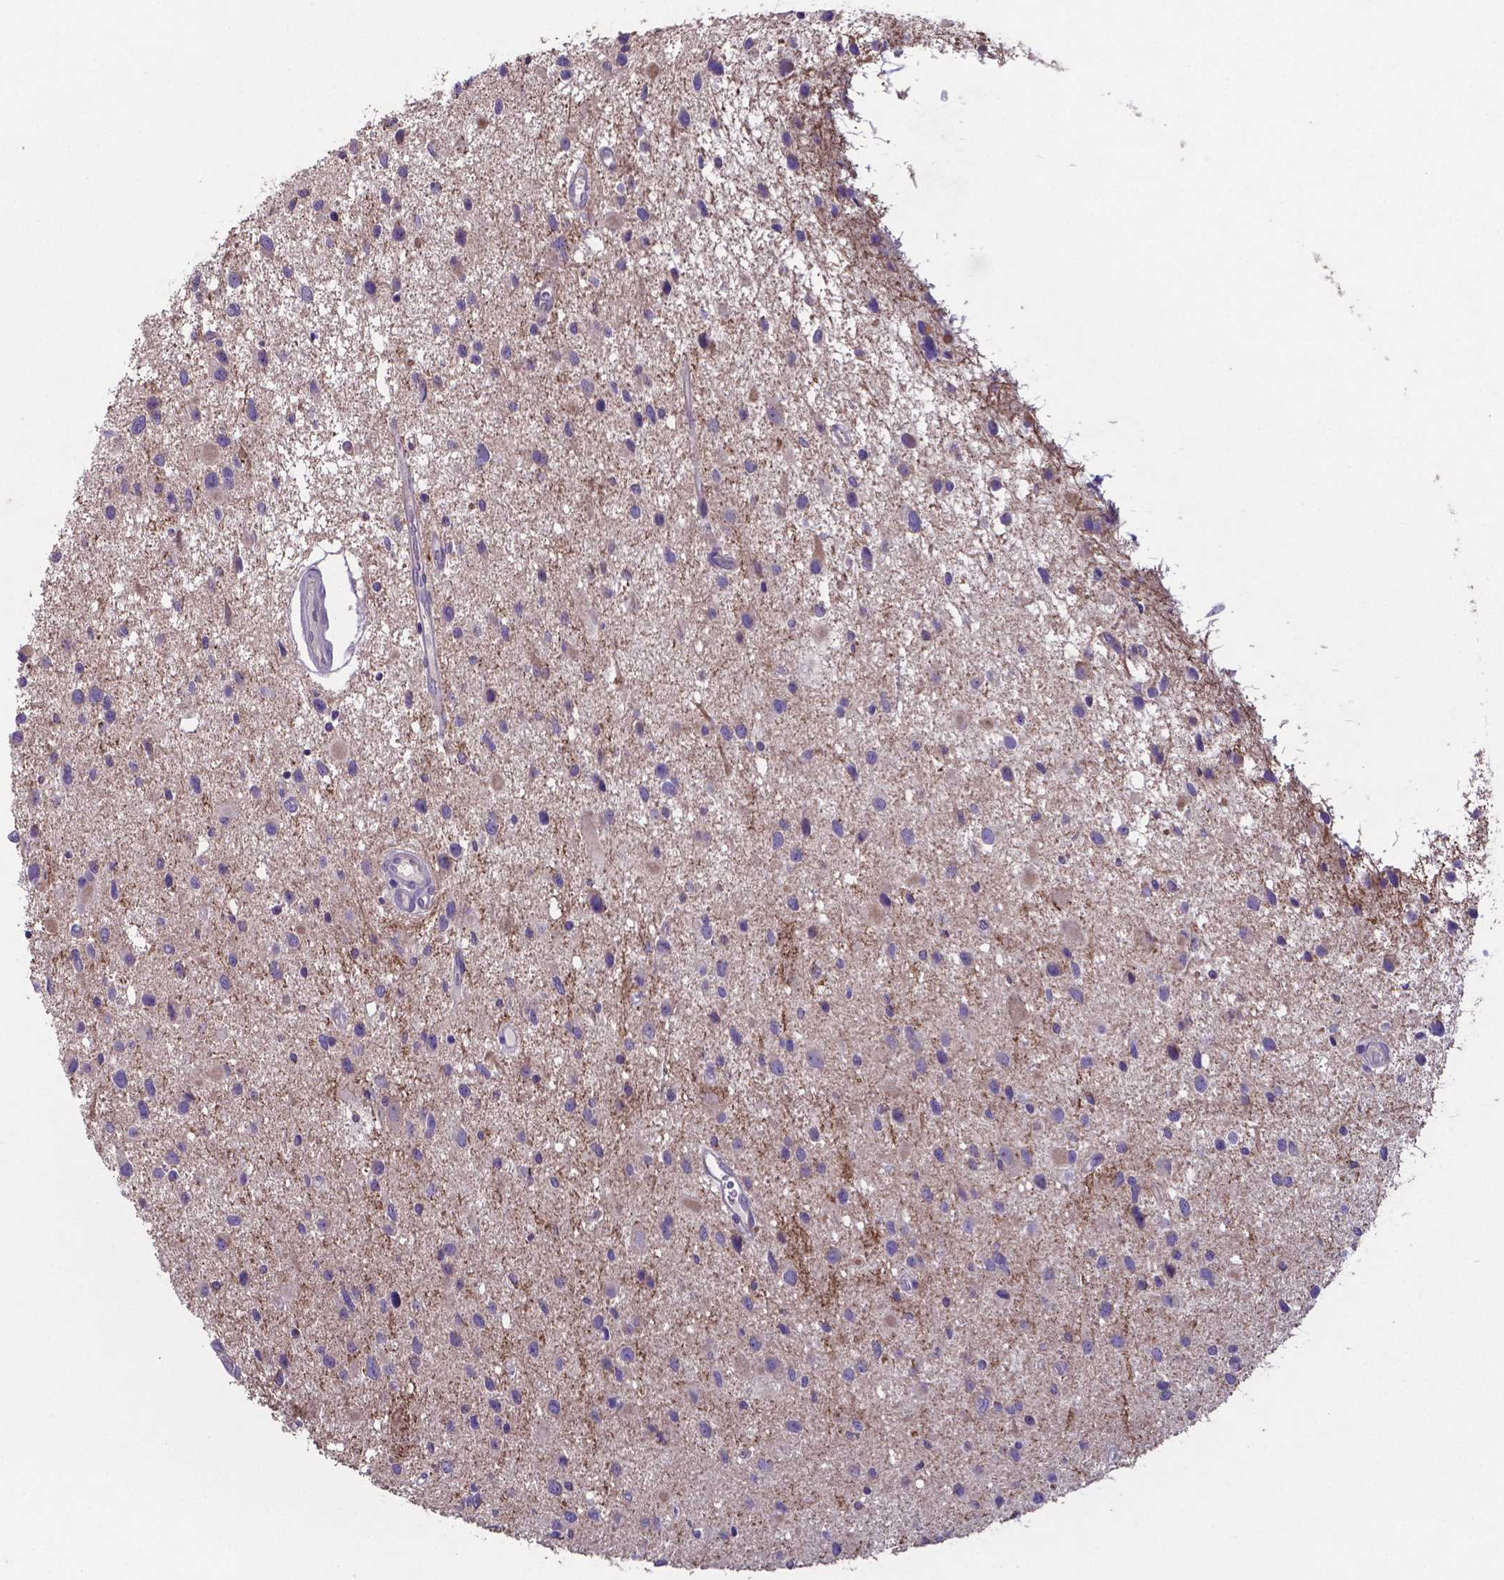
{"staining": {"intensity": "negative", "quantity": "none", "location": "none"}, "tissue": "glioma", "cell_type": "Tumor cells", "image_type": "cancer", "snomed": [{"axis": "morphology", "description": "Glioma, malignant, Low grade"}, {"axis": "topography", "description": "Brain"}], "caption": "There is no significant expression in tumor cells of glioma.", "gene": "TYRO3", "patient": {"sex": "female", "age": 32}}